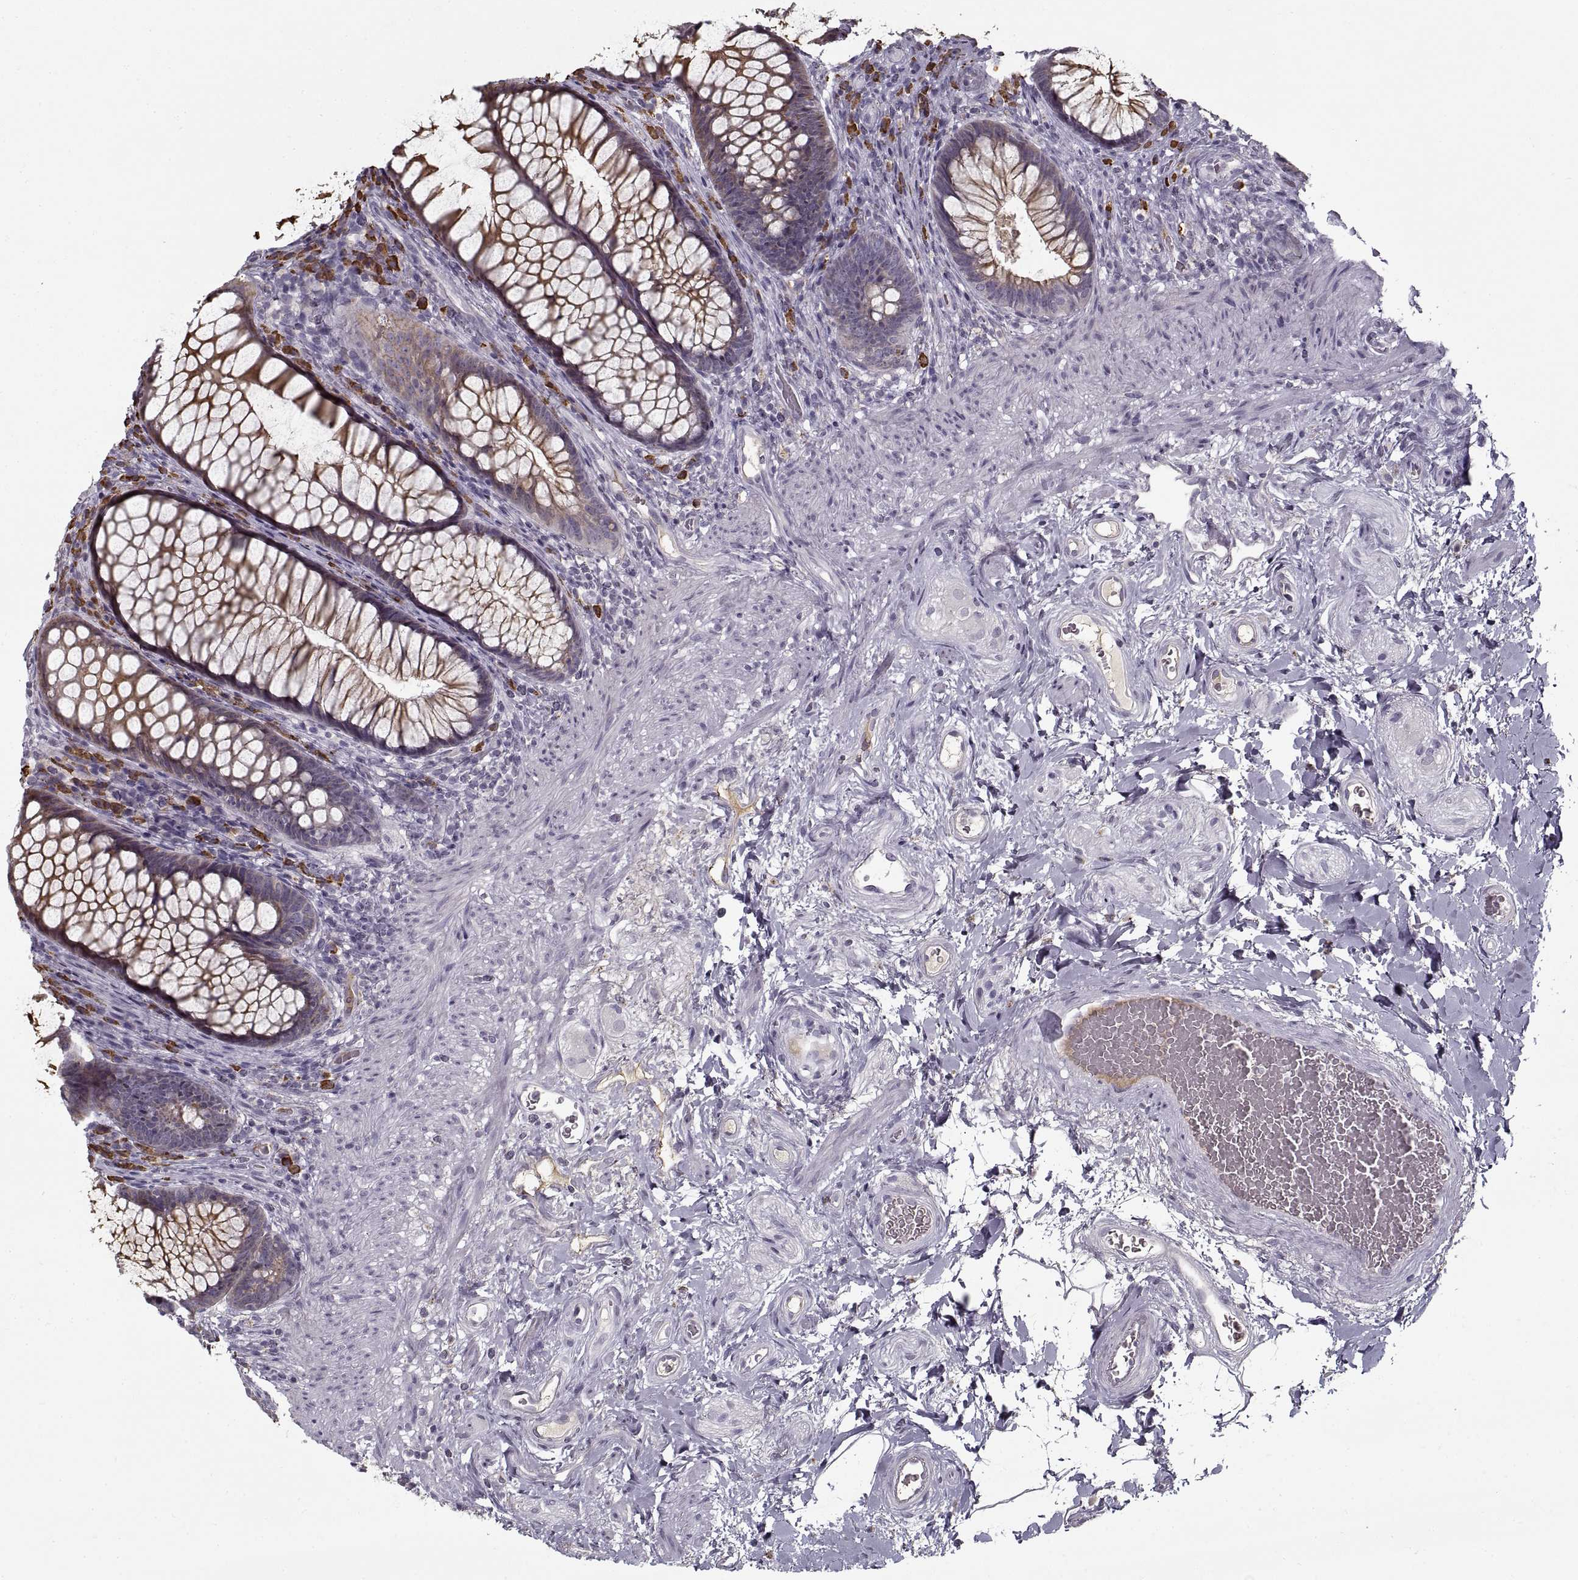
{"staining": {"intensity": "moderate", "quantity": "25%-75%", "location": "cytoplasmic/membranous"}, "tissue": "rectum", "cell_type": "Glandular cells", "image_type": "normal", "snomed": [{"axis": "morphology", "description": "Normal tissue, NOS"}, {"axis": "topography", "description": "Smooth muscle"}, {"axis": "topography", "description": "Rectum"}], "caption": "Brown immunohistochemical staining in normal human rectum exhibits moderate cytoplasmic/membranous staining in approximately 25%-75% of glandular cells. (Stains: DAB in brown, nuclei in blue, Microscopy: brightfield microscopy at high magnification).", "gene": "GAD2", "patient": {"sex": "male", "age": 53}}